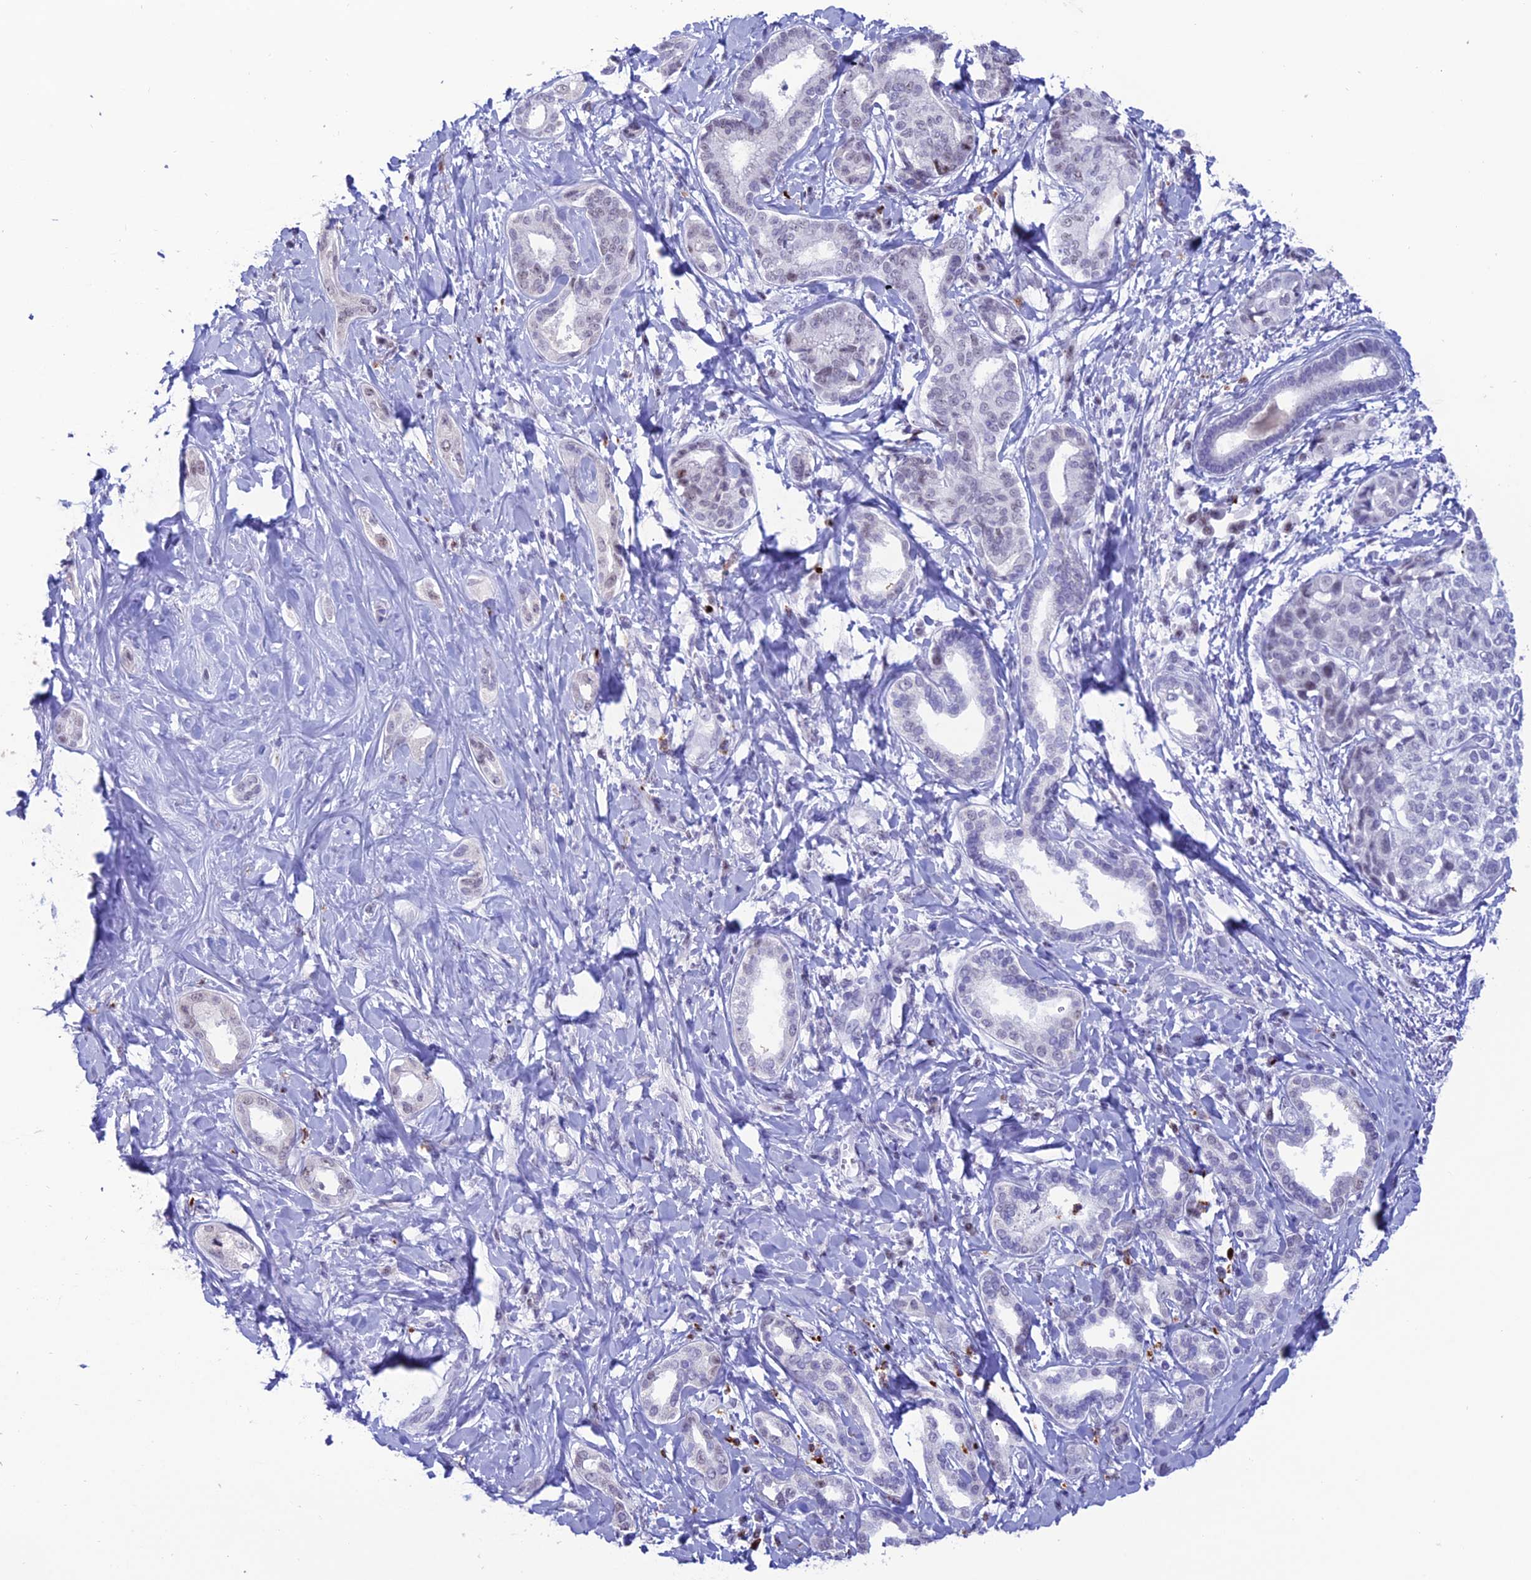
{"staining": {"intensity": "negative", "quantity": "none", "location": "none"}, "tissue": "liver cancer", "cell_type": "Tumor cells", "image_type": "cancer", "snomed": [{"axis": "morphology", "description": "Cholangiocarcinoma"}, {"axis": "topography", "description": "Liver"}], "caption": "Immunohistochemical staining of human liver cancer exhibits no significant staining in tumor cells.", "gene": "MFSD2B", "patient": {"sex": "female", "age": 77}}